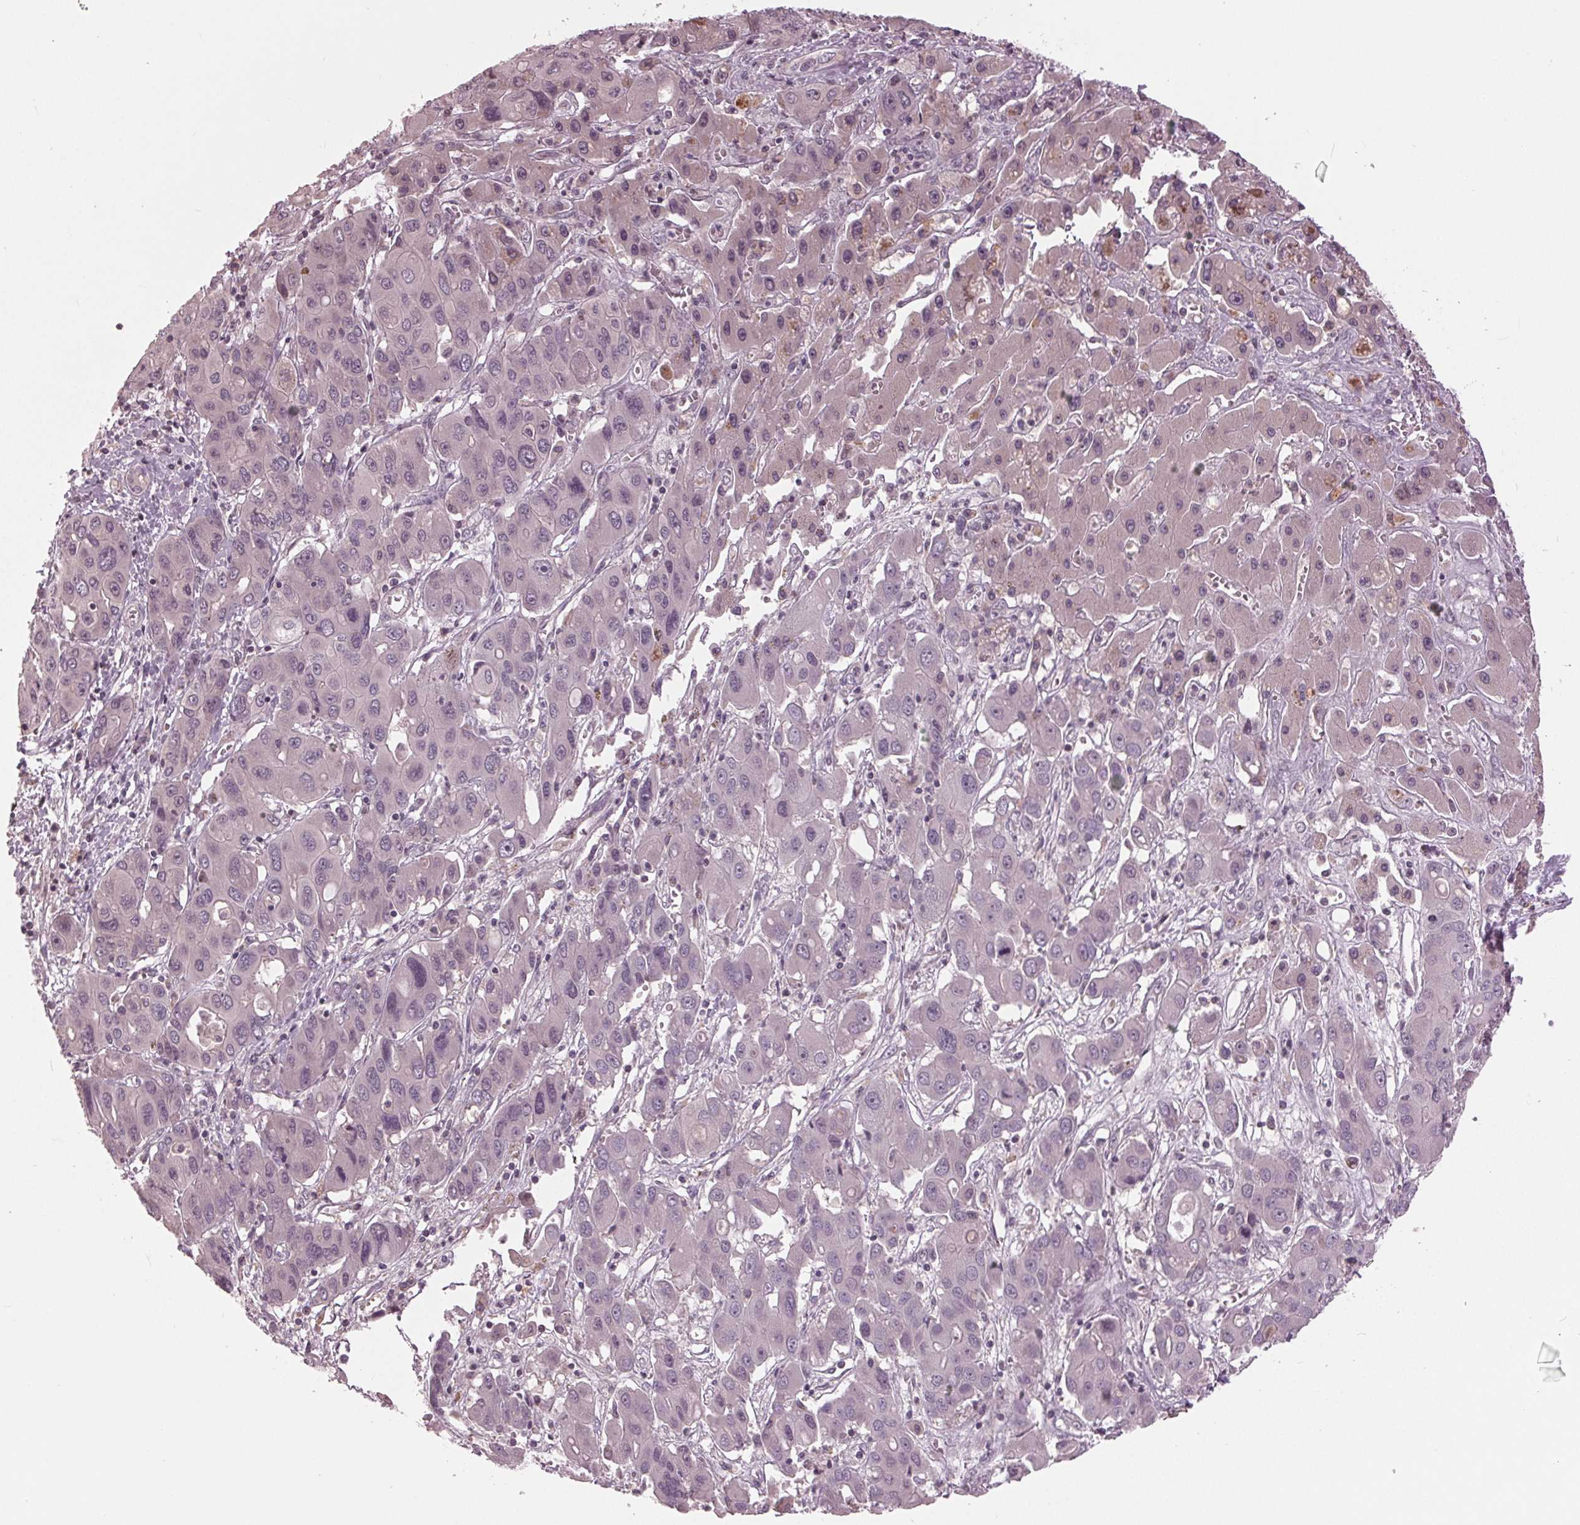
{"staining": {"intensity": "negative", "quantity": "none", "location": "none"}, "tissue": "liver cancer", "cell_type": "Tumor cells", "image_type": "cancer", "snomed": [{"axis": "morphology", "description": "Cholangiocarcinoma"}, {"axis": "topography", "description": "Liver"}], "caption": "Immunohistochemistry photomicrograph of human cholangiocarcinoma (liver) stained for a protein (brown), which demonstrates no staining in tumor cells.", "gene": "SIGLEC6", "patient": {"sex": "male", "age": 67}}